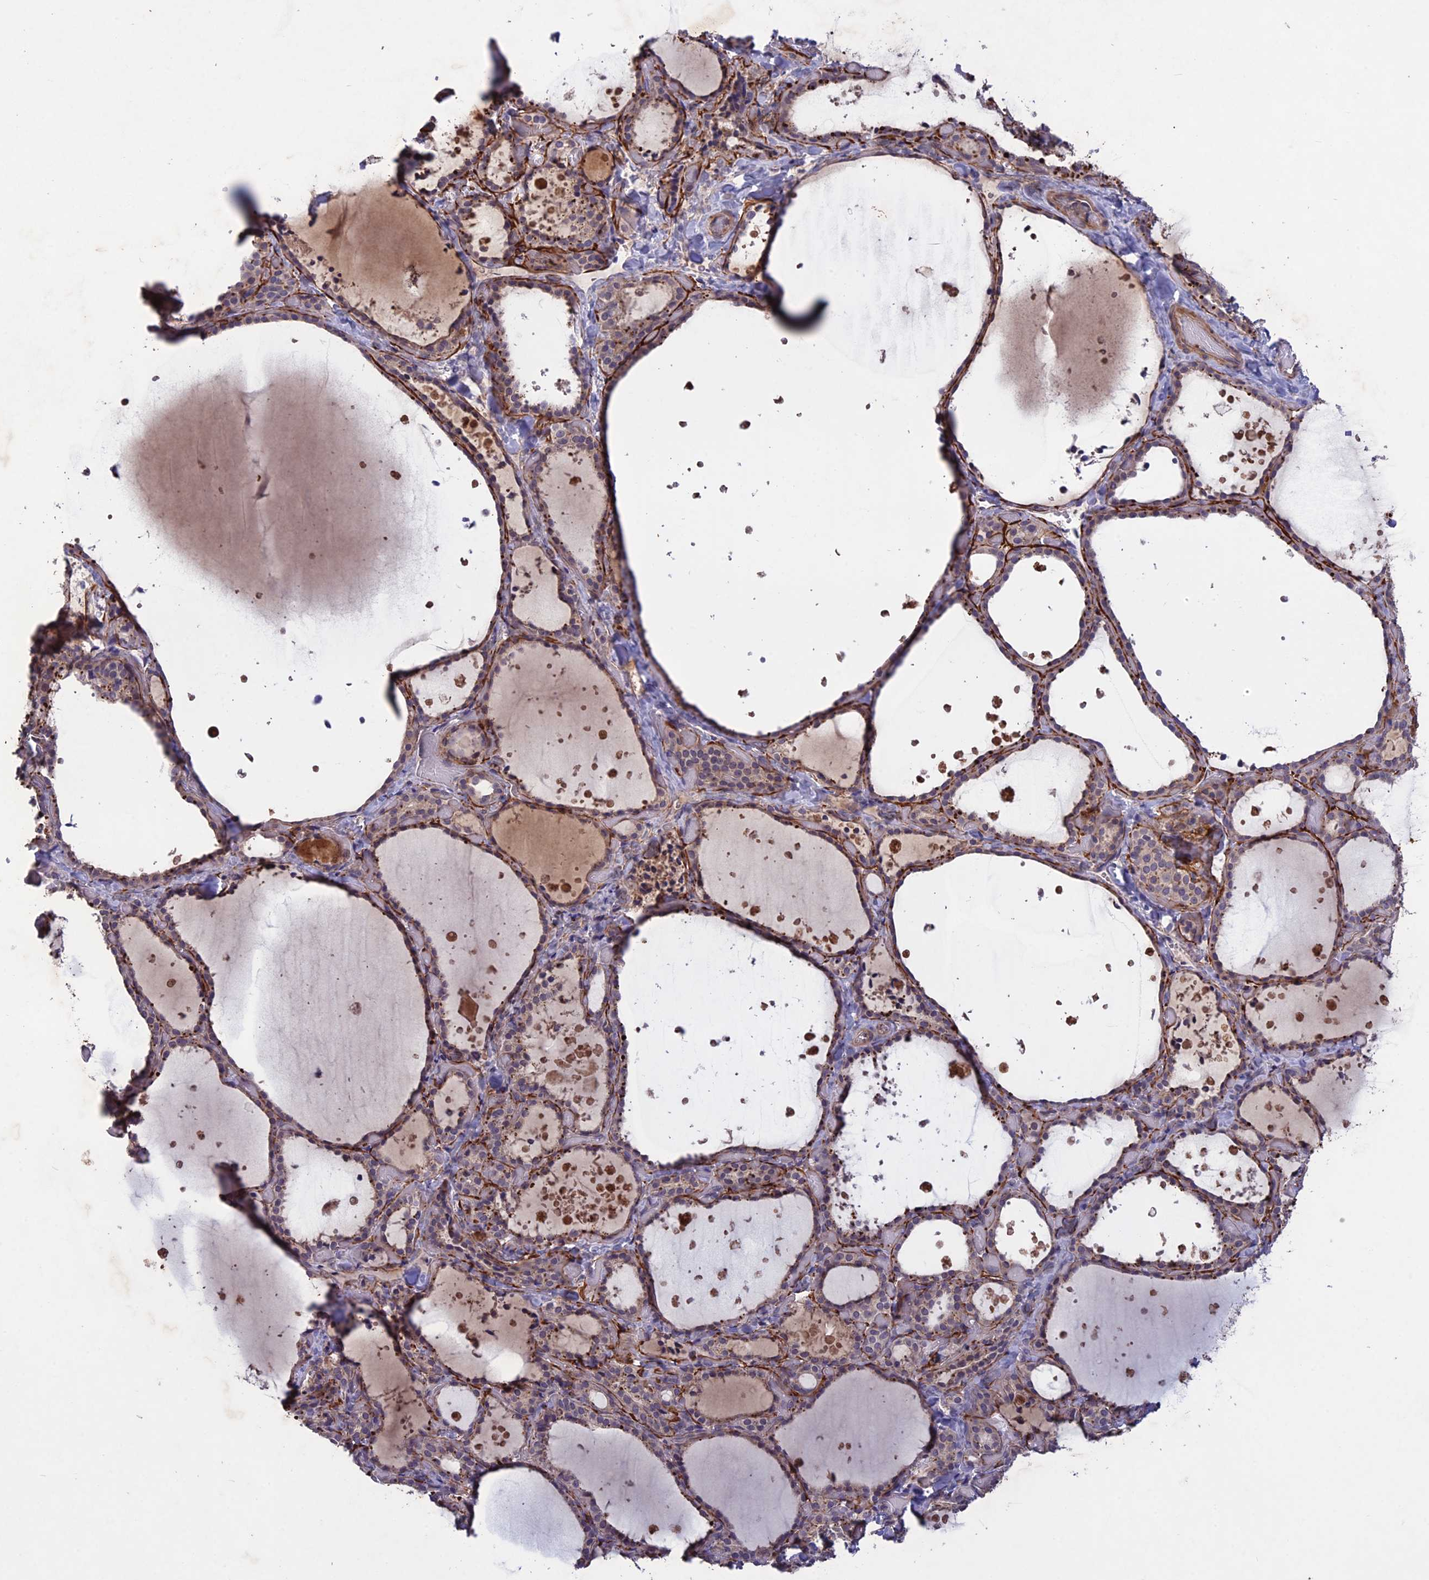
{"staining": {"intensity": "moderate", "quantity": "<25%", "location": "cytoplasmic/membranous"}, "tissue": "thyroid gland", "cell_type": "Glandular cells", "image_type": "normal", "snomed": [{"axis": "morphology", "description": "Normal tissue, NOS"}, {"axis": "topography", "description": "Thyroid gland"}], "caption": "Glandular cells reveal low levels of moderate cytoplasmic/membranous expression in about <25% of cells in normal human thyroid gland.", "gene": "ADO", "patient": {"sex": "female", "age": 44}}